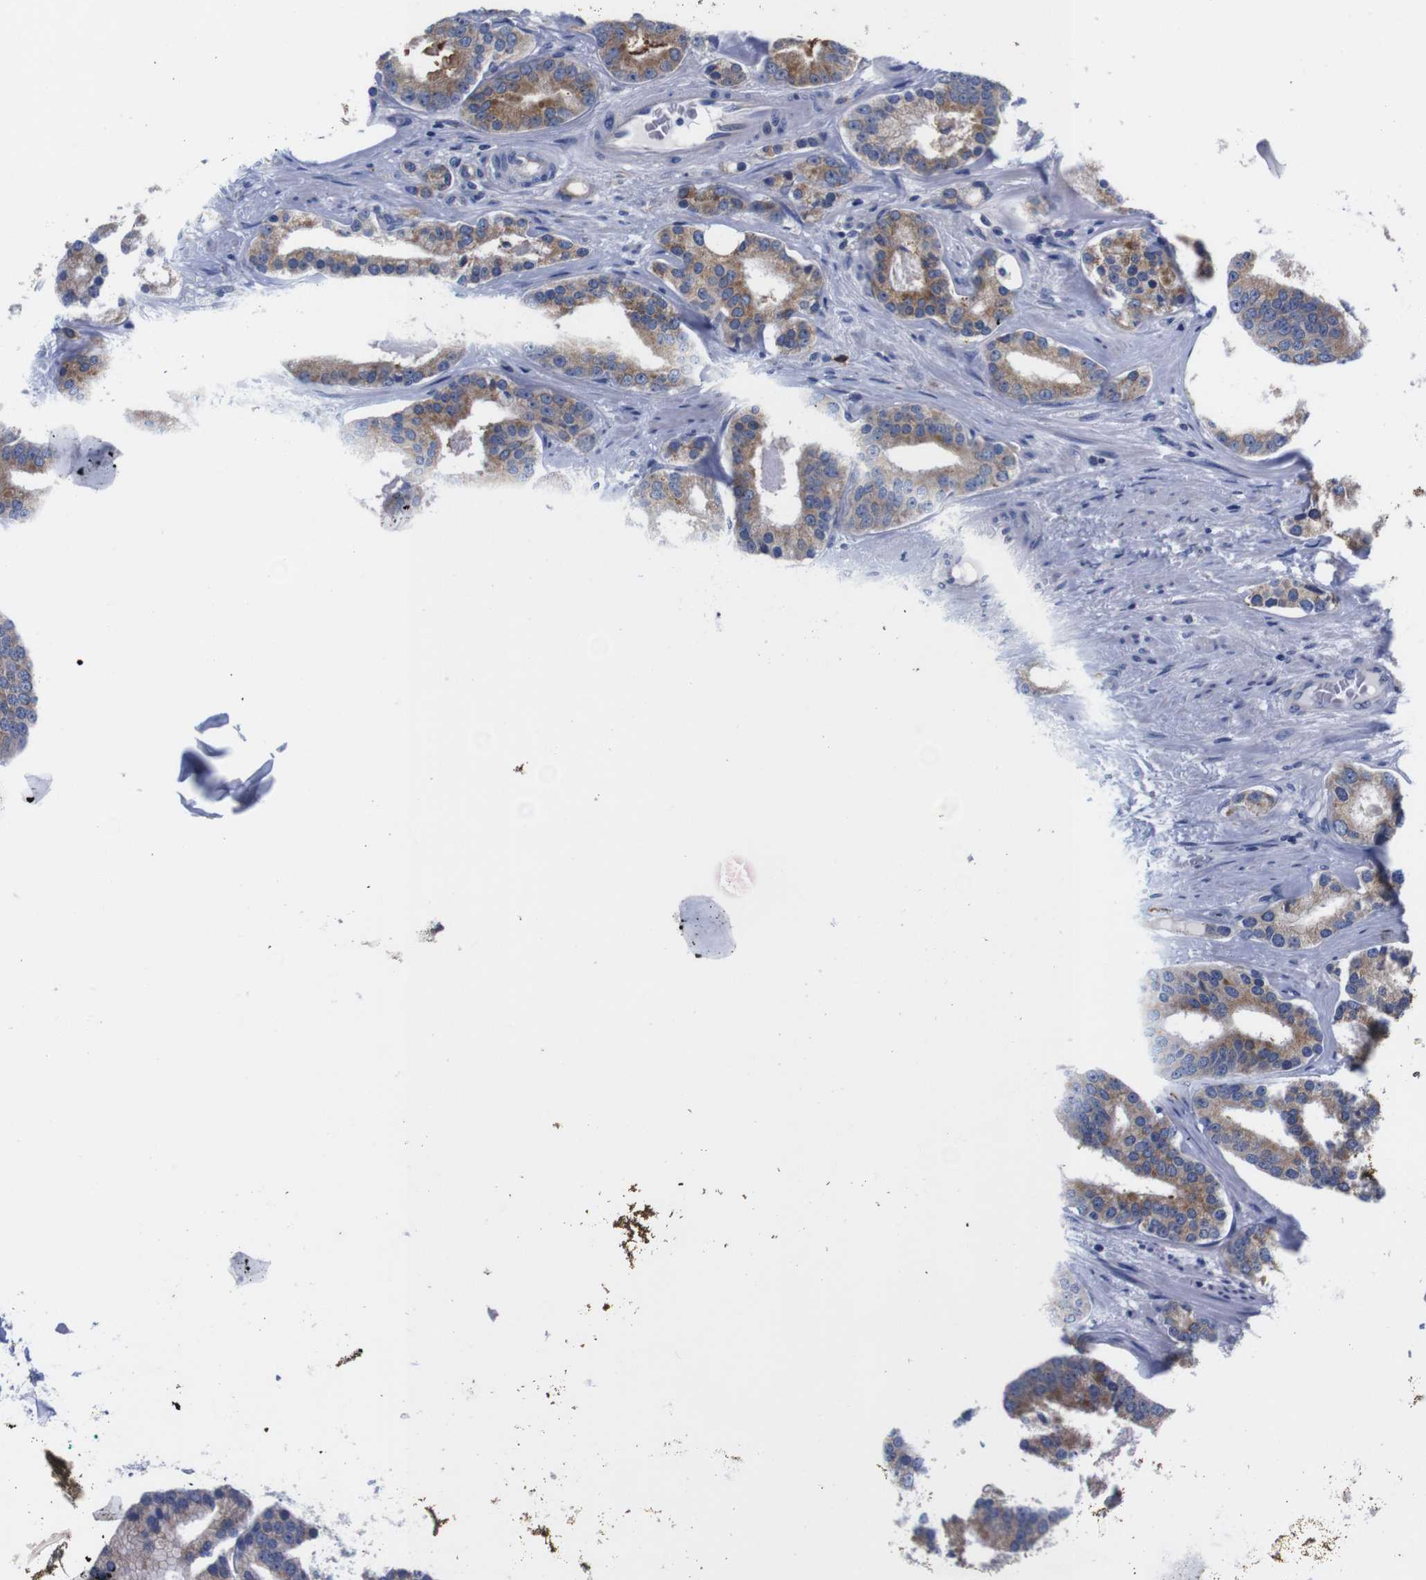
{"staining": {"intensity": "moderate", "quantity": "<25%", "location": "cytoplasmic/membranous"}, "tissue": "prostate cancer", "cell_type": "Tumor cells", "image_type": "cancer", "snomed": [{"axis": "morphology", "description": "Adenocarcinoma, Low grade"}, {"axis": "topography", "description": "Prostate"}], "caption": "Immunohistochemical staining of prostate cancer (low-grade adenocarcinoma) exhibits low levels of moderate cytoplasmic/membranous protein staining in about <25% of tumor cells.", "gene": "NEBL", "patient": {"sex": "male", "age": 63}}